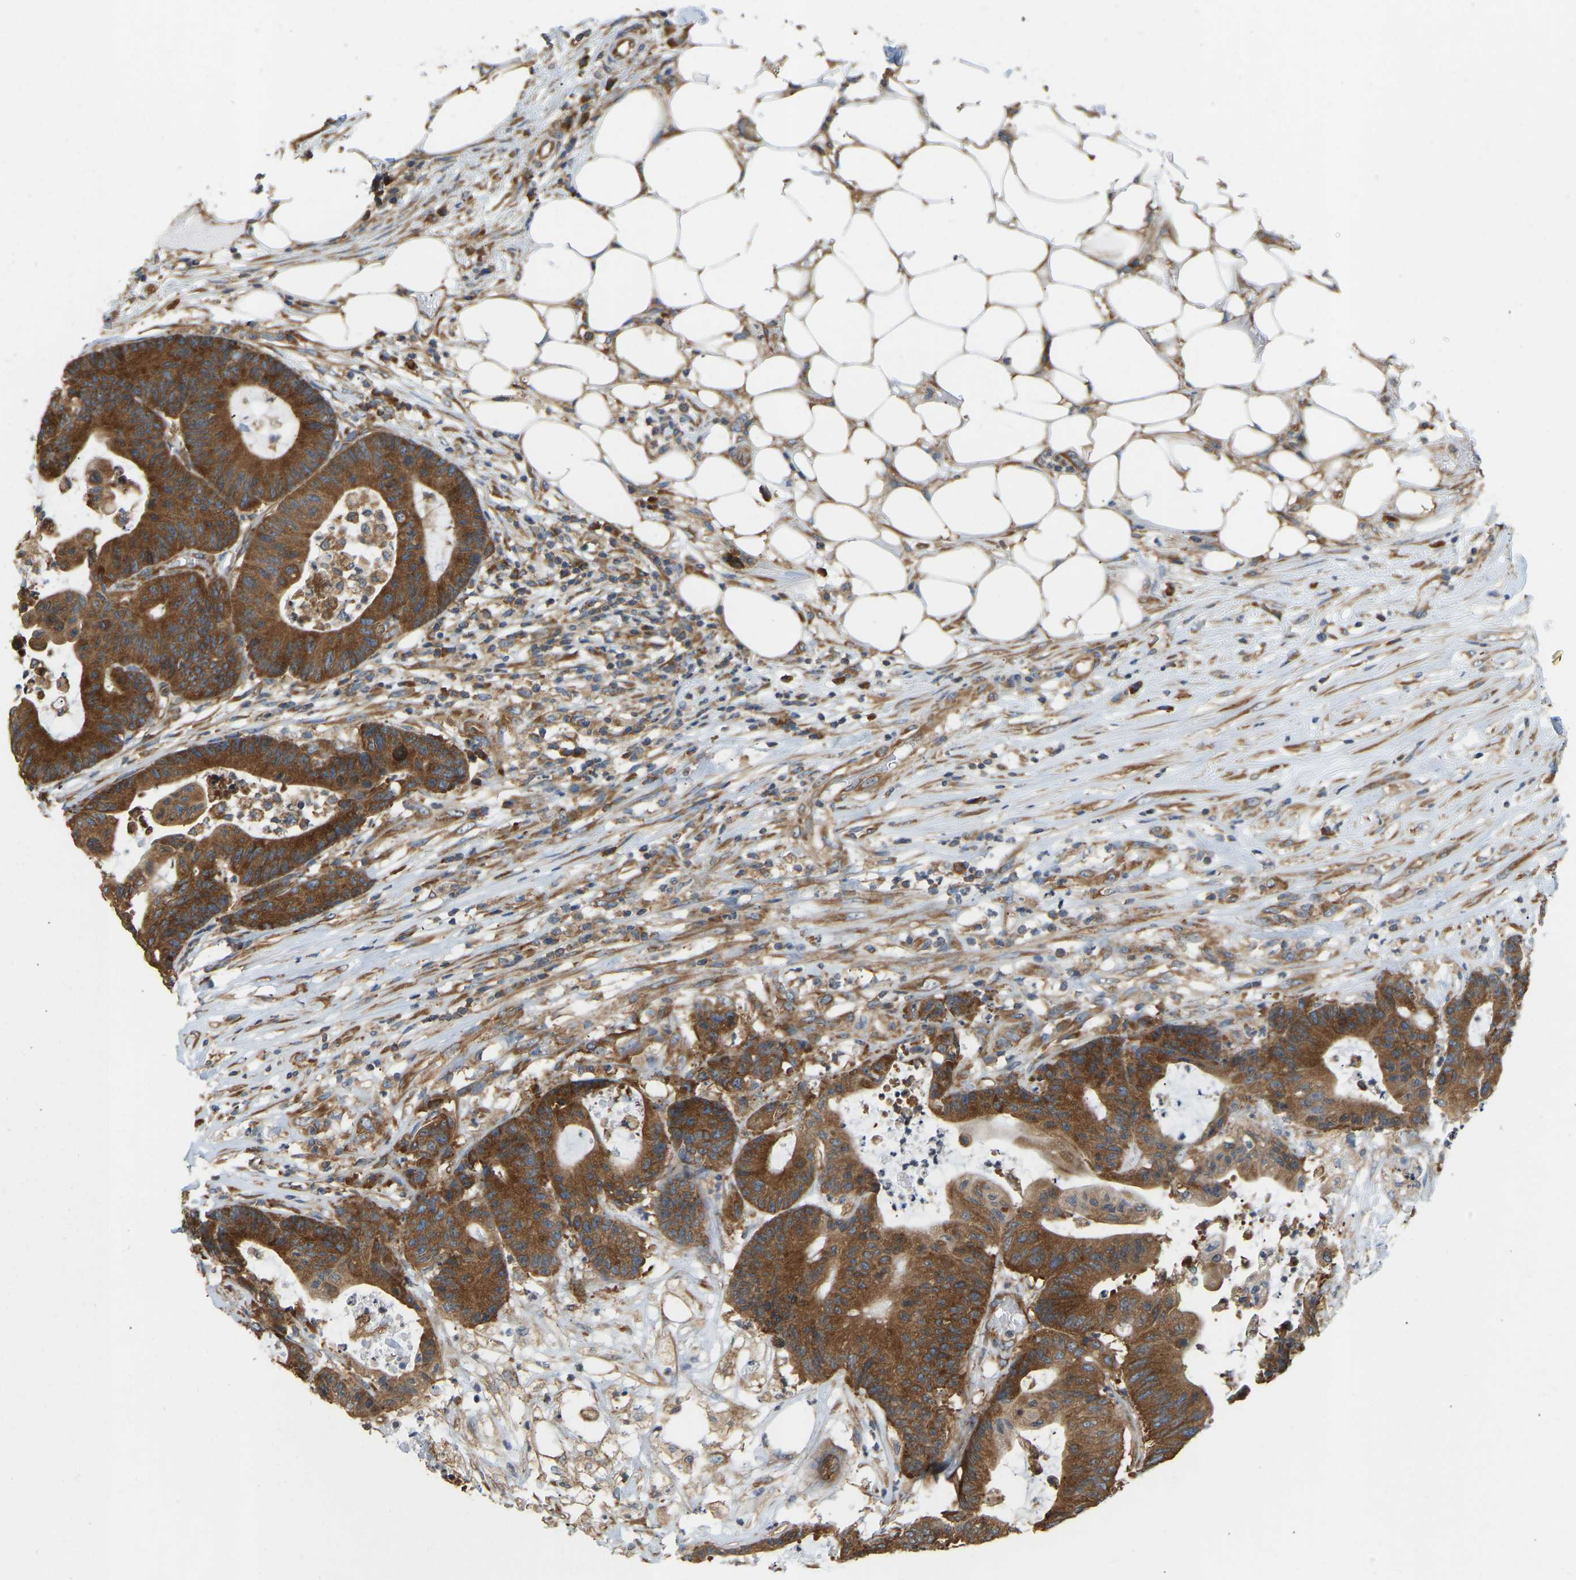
{"staining": {"intensity": "strong", "quantity": ">75%", "location": "cytoplasmic/membranous"}, "tissue": "colorectal cancer", "cell_type": "Tumor cells", "image_type": "cancer", "snomed": [{"axis": "morphology", "description": "Adenocarcinoma, NOS"}, {"axis": "topography", "description": "Colon"}], "caption": "Immunohistochemical staining of human colorectal adenocarcinoma reveals high levels of strong cytoplasmic/membranous expression in approximately >75% of tumor cells.", "gene": "RPS6KB2", "patient": {"sex": "female", "age": 84}}